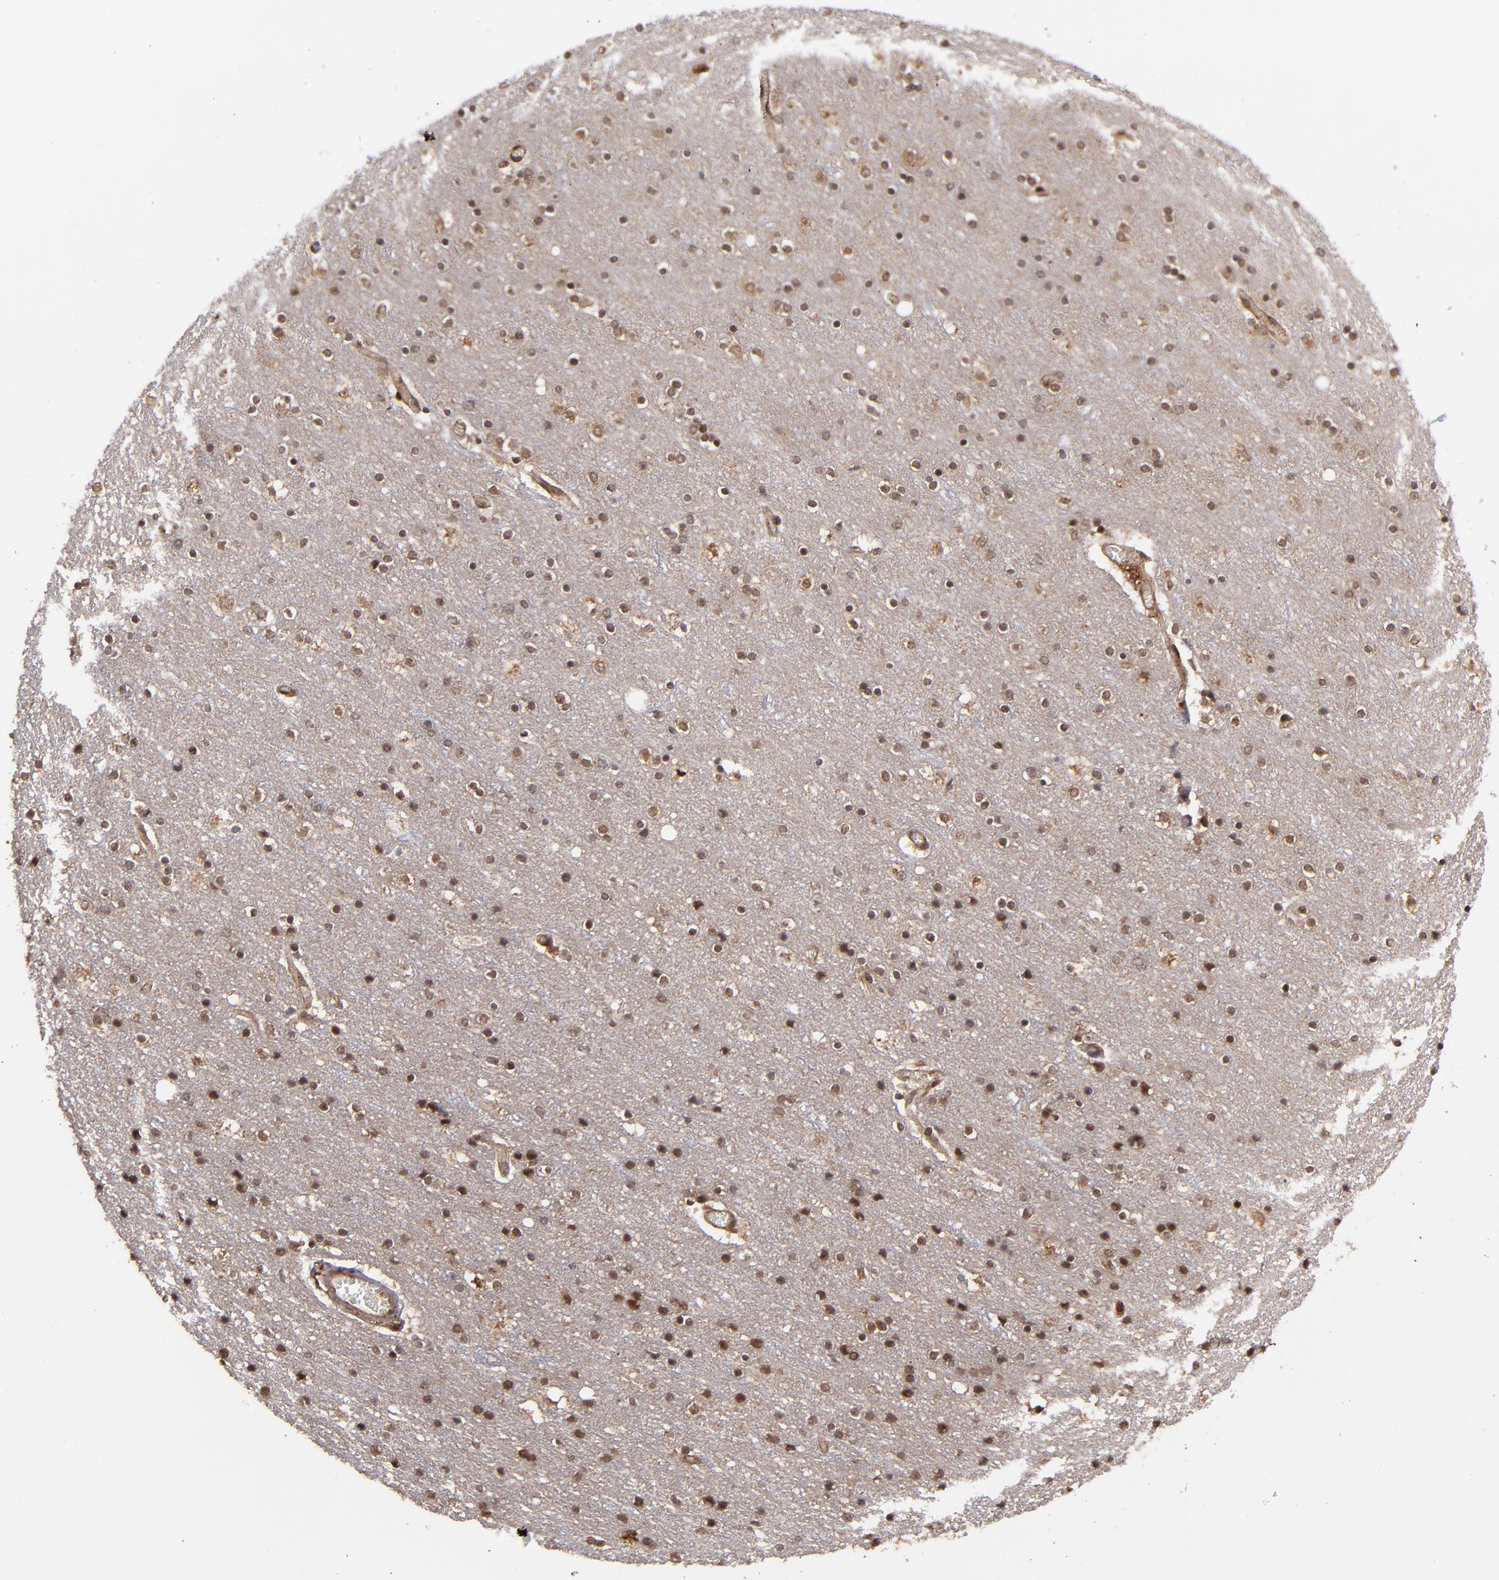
{"staining": {"intensity": "moderate", "quantity": ">75%", "location": "cytoplasmic/membranous,nuclear"}, "tissue": "cerebral cortex", "cell_type": "Endothelial cells", "image_type": "normal", "snomed": [{"axis": "morphology", "description": "Normal tissue, NOS"}, {"axis": "topography", "description": "Cerebral cortex"}], "caption": "Protein analysis of benign cerebral cortex exhibits moderate cytoplasmic/membranous,nuclear staining in about >75% of endothelial cells.", "gene": "RGS6", "patient": {"sex": "female", "age": 54}}